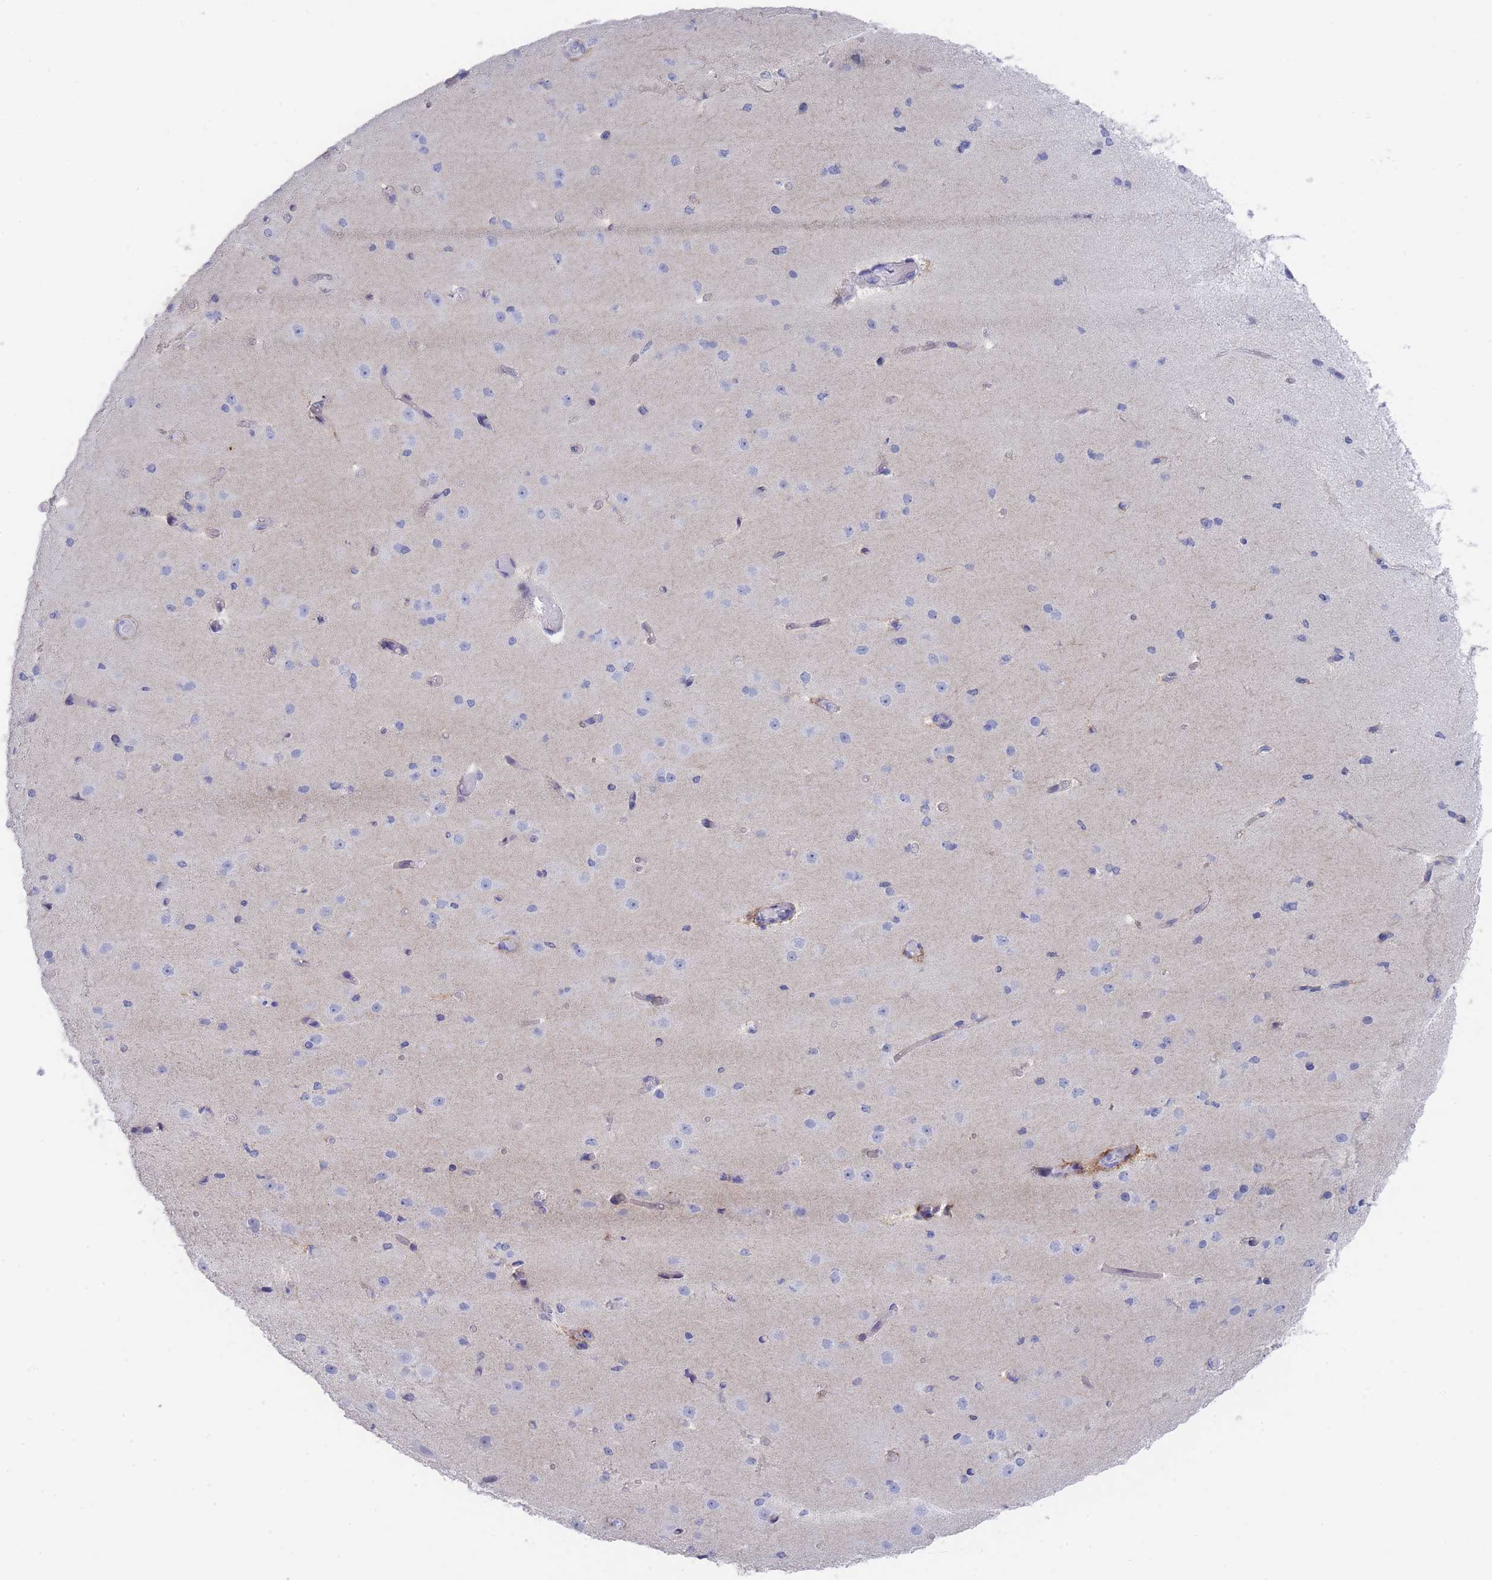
{"staining": {"intensity": "negative", "quantity": "none", "location": "none"}, "tissue": "cerebral cortex", "cell_type": "Endothelial cells", "image_type": "normal", "snomed": [{"axis": "morphology", "description": "Normal tissue, NOS"}, {"axis": "morphology", "description": "Inflammation, NOS"}, {"axis": "topography", "description": "Cerebral cortex"}], "caption": "Micrograph shows no protein staining in endothelial cells of benign cerebral cortex. (DAB immunohistochemistry visualized using brightfield microscopy, high magnification).", "gene": "RAB2B", "patient": {"sex": "male", "age": 6}}